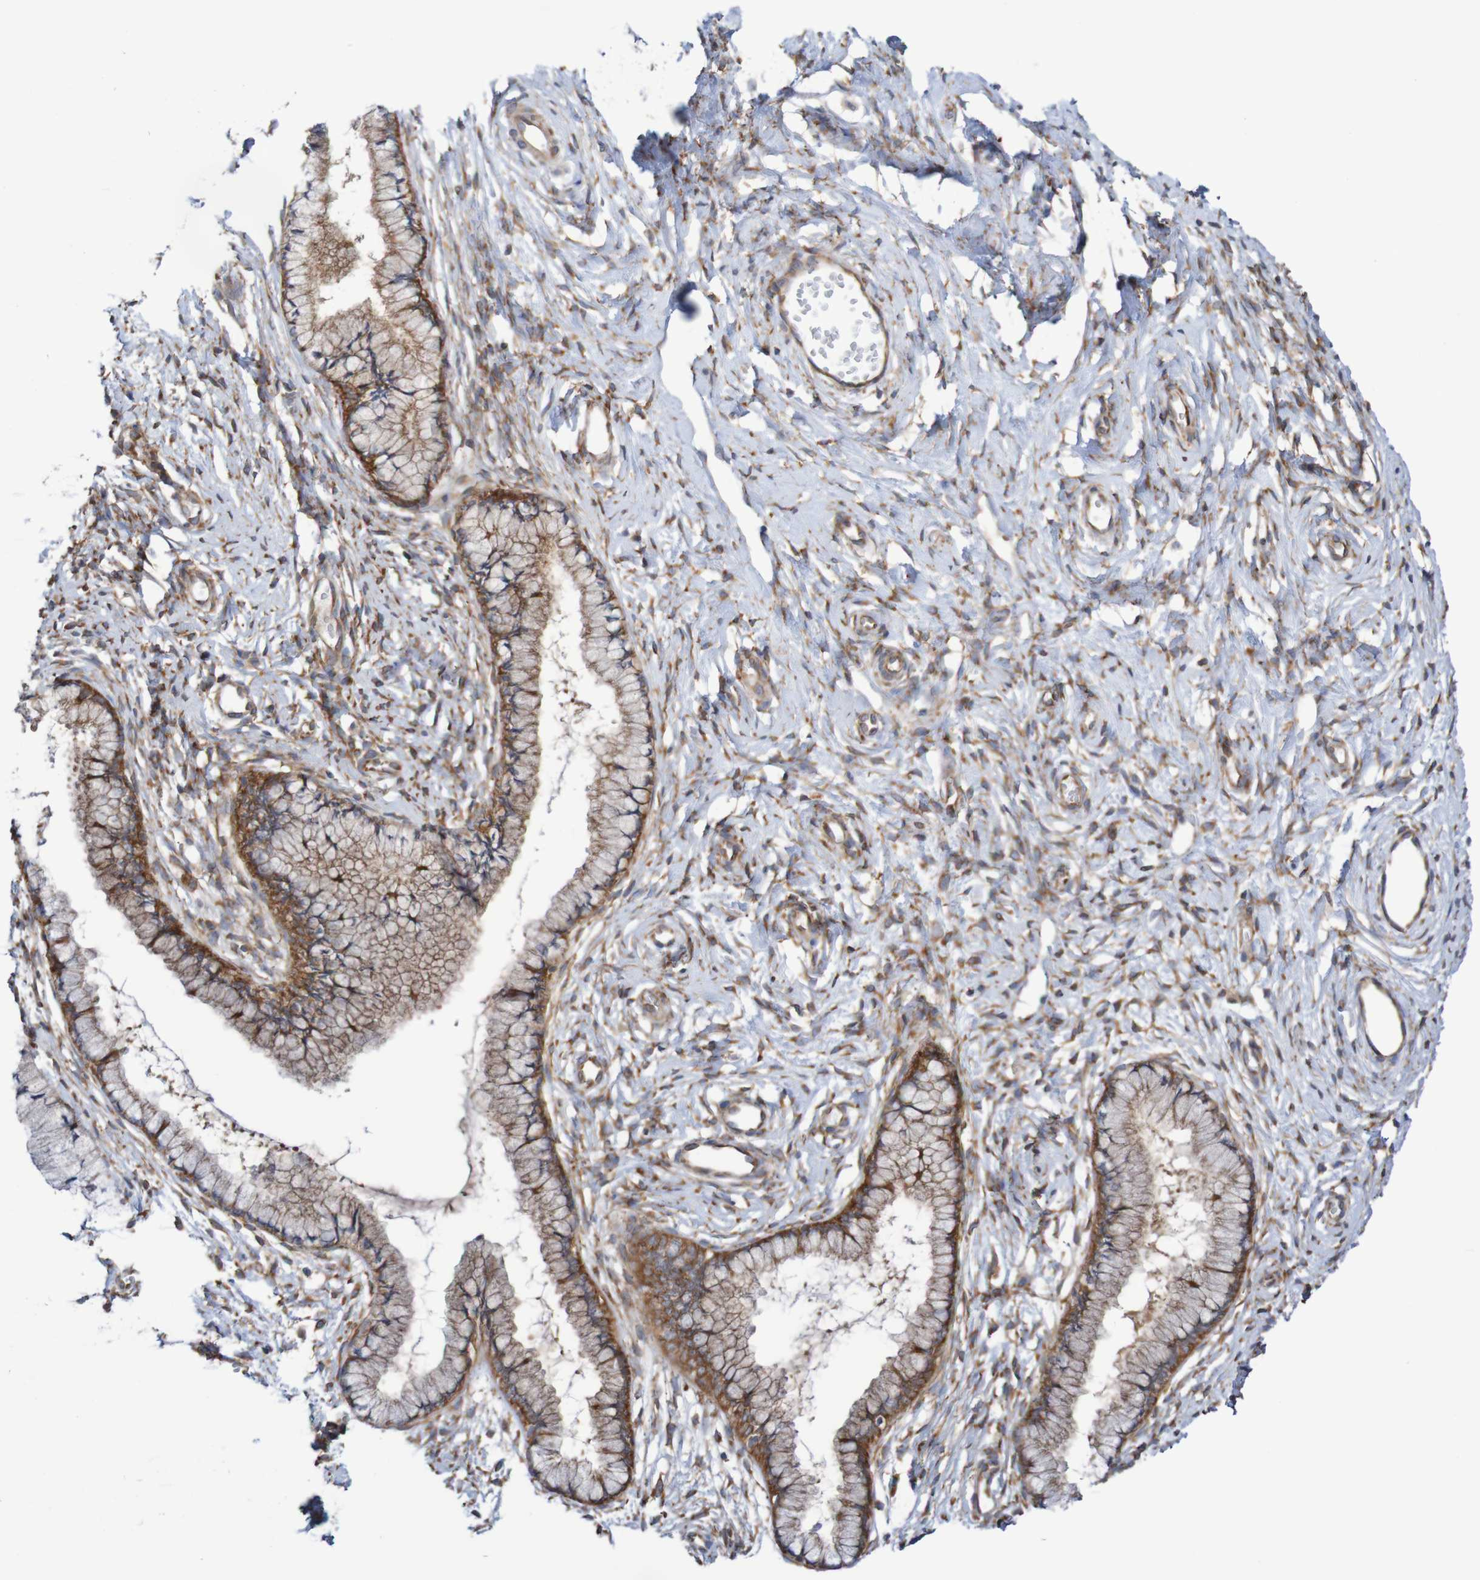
{"staining": {"intensity": "moderate", "quantity": ">75%", "location": "cytoplasmic/membranous"}, "tissue": "cervix", "cell_type": "Glandular cells", "image_type": "normal", "snomed": [{"axis": "morphology", "description": "Normal tissue, NOS"}, {"axis": "topography", "description": "Cervix"}], "caption": "A histopathology image of human cervix stained for a protein demonstrates moderate cytoplasmic/membranous brown staining in glandular cells. (DAB IHC, brown staining for protein, blue staining for nuclei).", "gene": "LRRC47", "patient": {"sex": "female", "age": 65}}